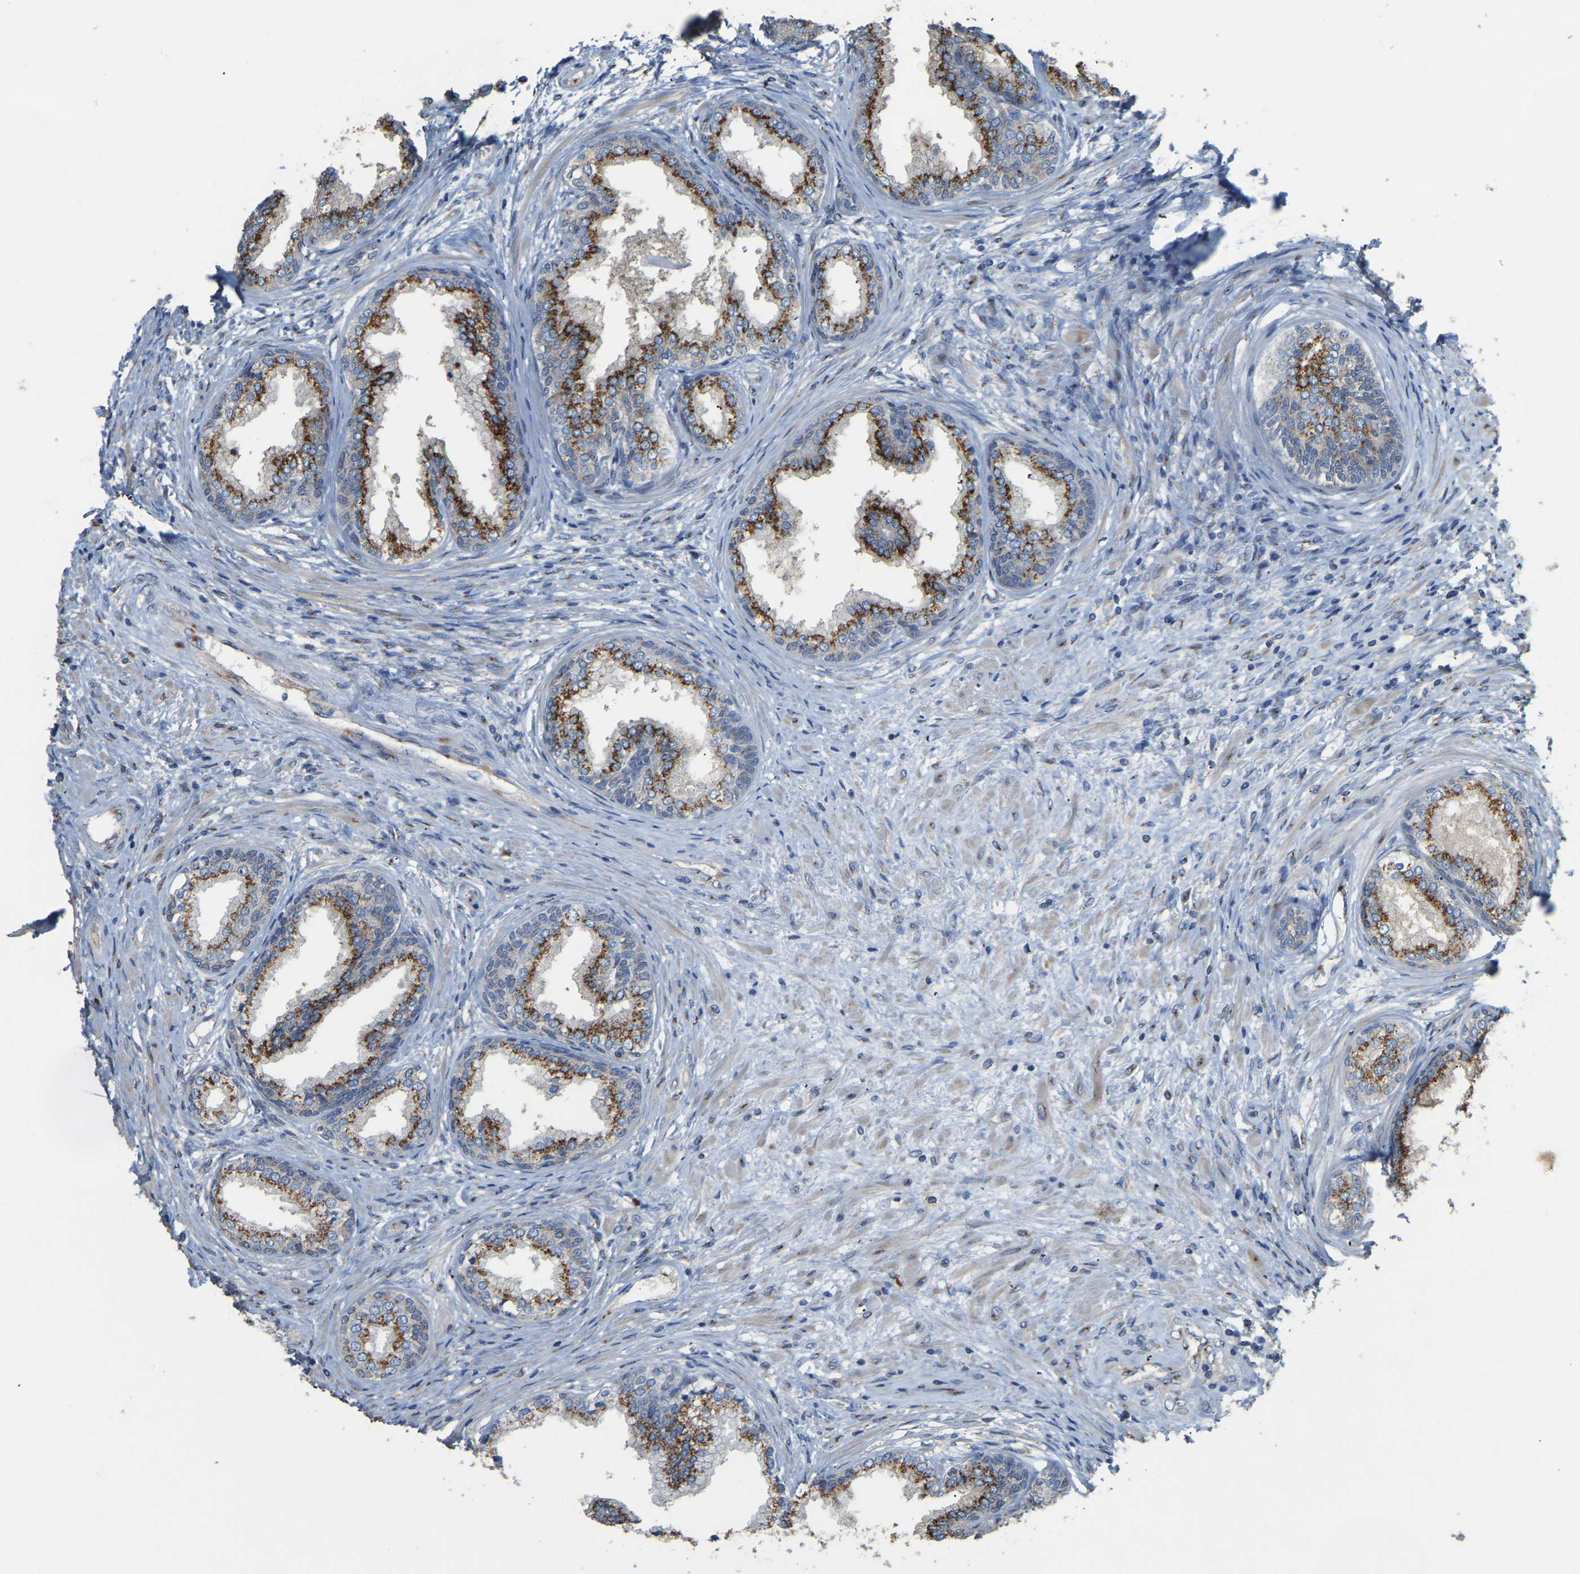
{"staining": {"intensity": "strong", "quantity": ">75%", "location": "cytoplasmic/membranous"}, "tissue": "prostate", "cell_type": "Glandular cells", "image_type": "normal", "snomed": [{"axis": "morphology", "description": "Normal tissue, NOS"}, {"axis": "topography", "description": "Prostate"}], "caption": "Benign prostate displays strong cytoplasmic/membranous positivity in about >75% of glandular cells.", "gene": "FAM174A", "patient": {"sex": "male", "age": 76}}